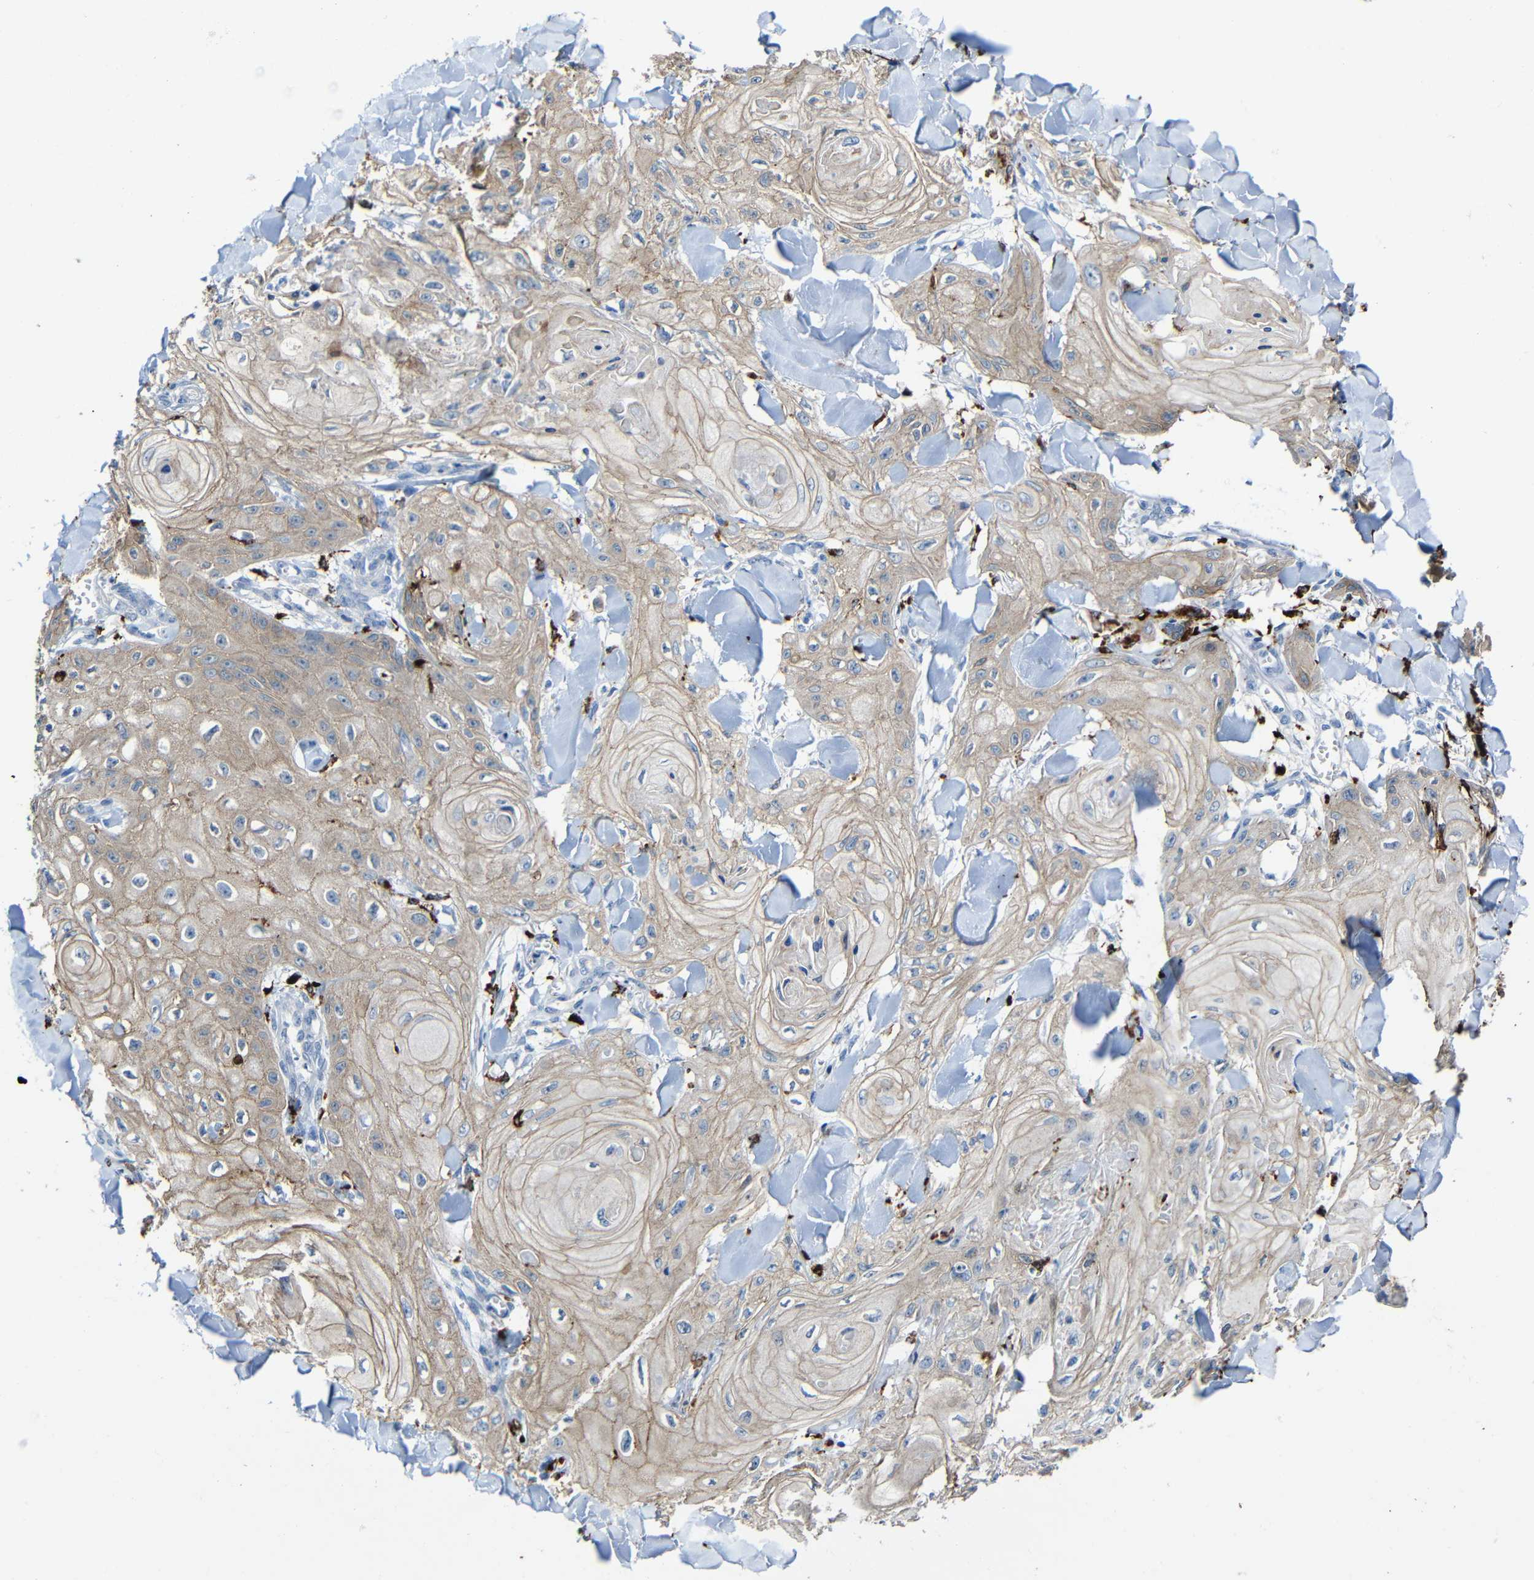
{"staining": {"intensity": "moderate", "quantity": ">75%", "location": "cytoplasmic/membranous"}, "tissue": "skin cancer", "cell_type": "Tumor cells", "image_type": "cancer", "snomed": [{"axis": "morphology", "description": "Squamous cell carcinoma, NOS"}, {"axis": "topography", "description": "Skin"}], "caption": "A medium amount of moderate cytoplasmic/membranous staining is appreciated in about >75% of tumor cells in squamous cell carcinoma (skin) tissue.", "gene": "HLA-DMA", "patient": {"sex": "male", "age": 74}}